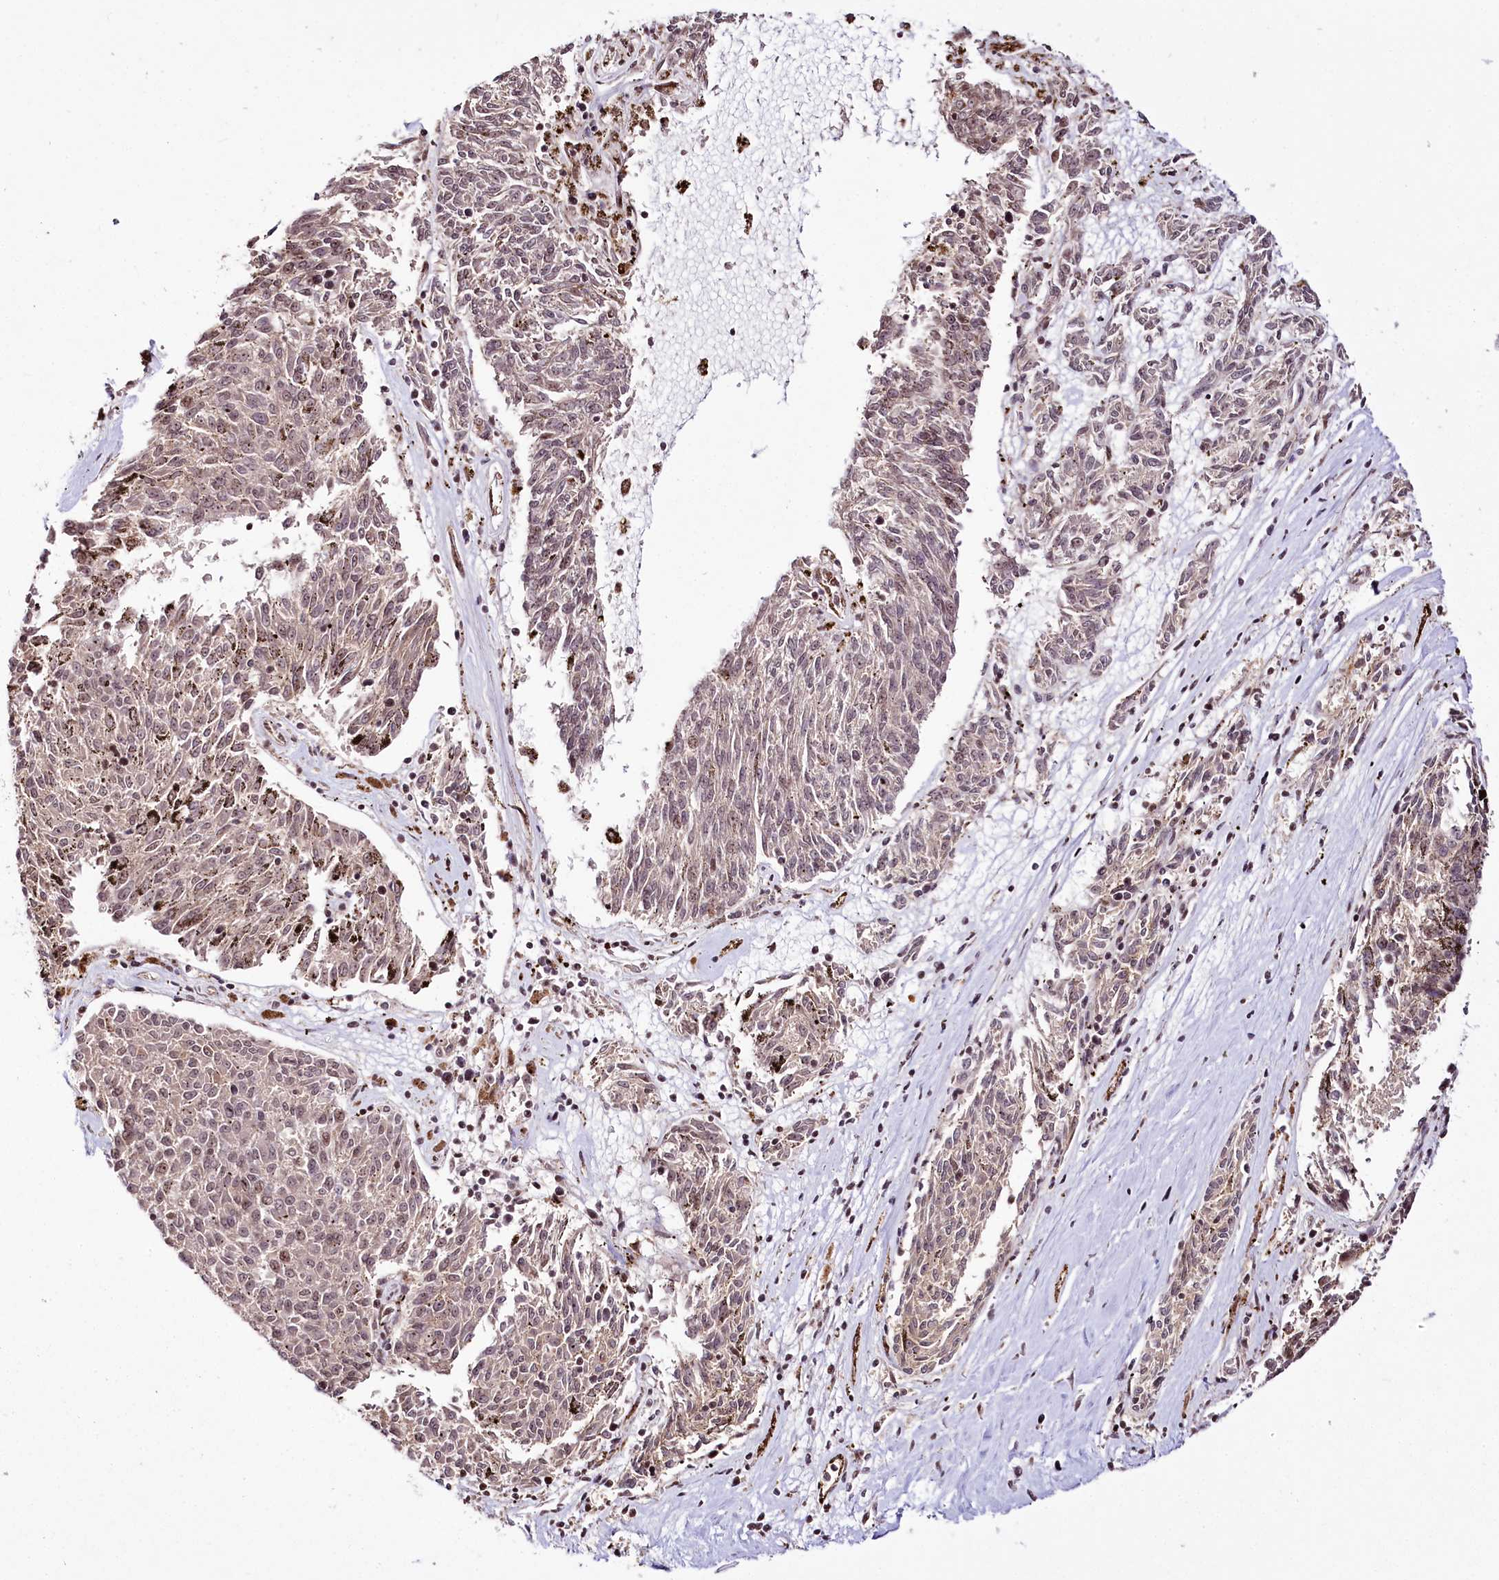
{"staining": {"intensity": "weak", "quantity": ">75%", "location": "cytoplasmic/membranous,nuclear"}, "tissue": "melanoma", "cell_type": "Tumor cells", "image_type": "cancer", "snomed": [{"axis": "morphology", "description": "Malignant melanoma, NOS"}, {"axis": "topography", "description": "Skin"}], "caption": "About >75% of tumor cells in melanoma reveal weak cytoplasmic/membranous and nuclear protein expression as visualized by brown immunohistochemical staining.", "gene": "HOXC8", "patient": {"sex": "female", "age": 72}}